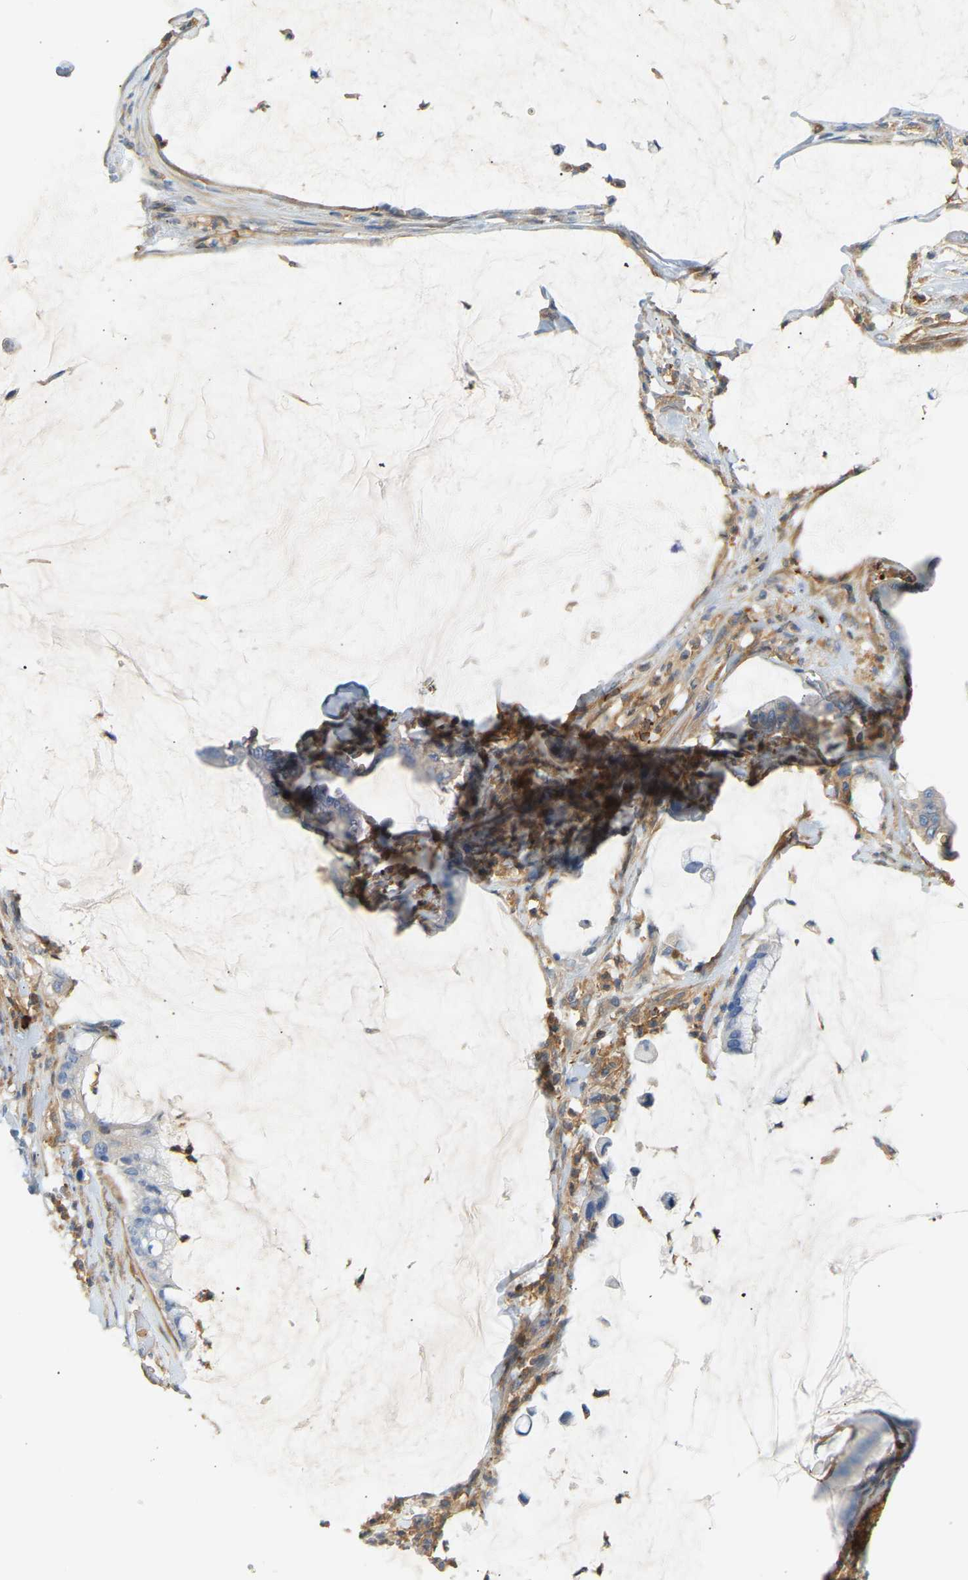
{"staining": {"intensity": "negative", "quantity": "none", "location": "none"}, "tissue": "pancreatic cancer", "cell_type": "Tumor cells", "image_type": "cancer", "snomed": [{"axis": "morphology", "description": "Adenocarcinoma, NOS"}, {"axis": "topography", "description": "Pancreas"}], "caption": "Tumor cells show no significant protein staining in pancreatic cancer.", "gene": "FNBP1", "patient": {"sex": "male", "age": 41}}